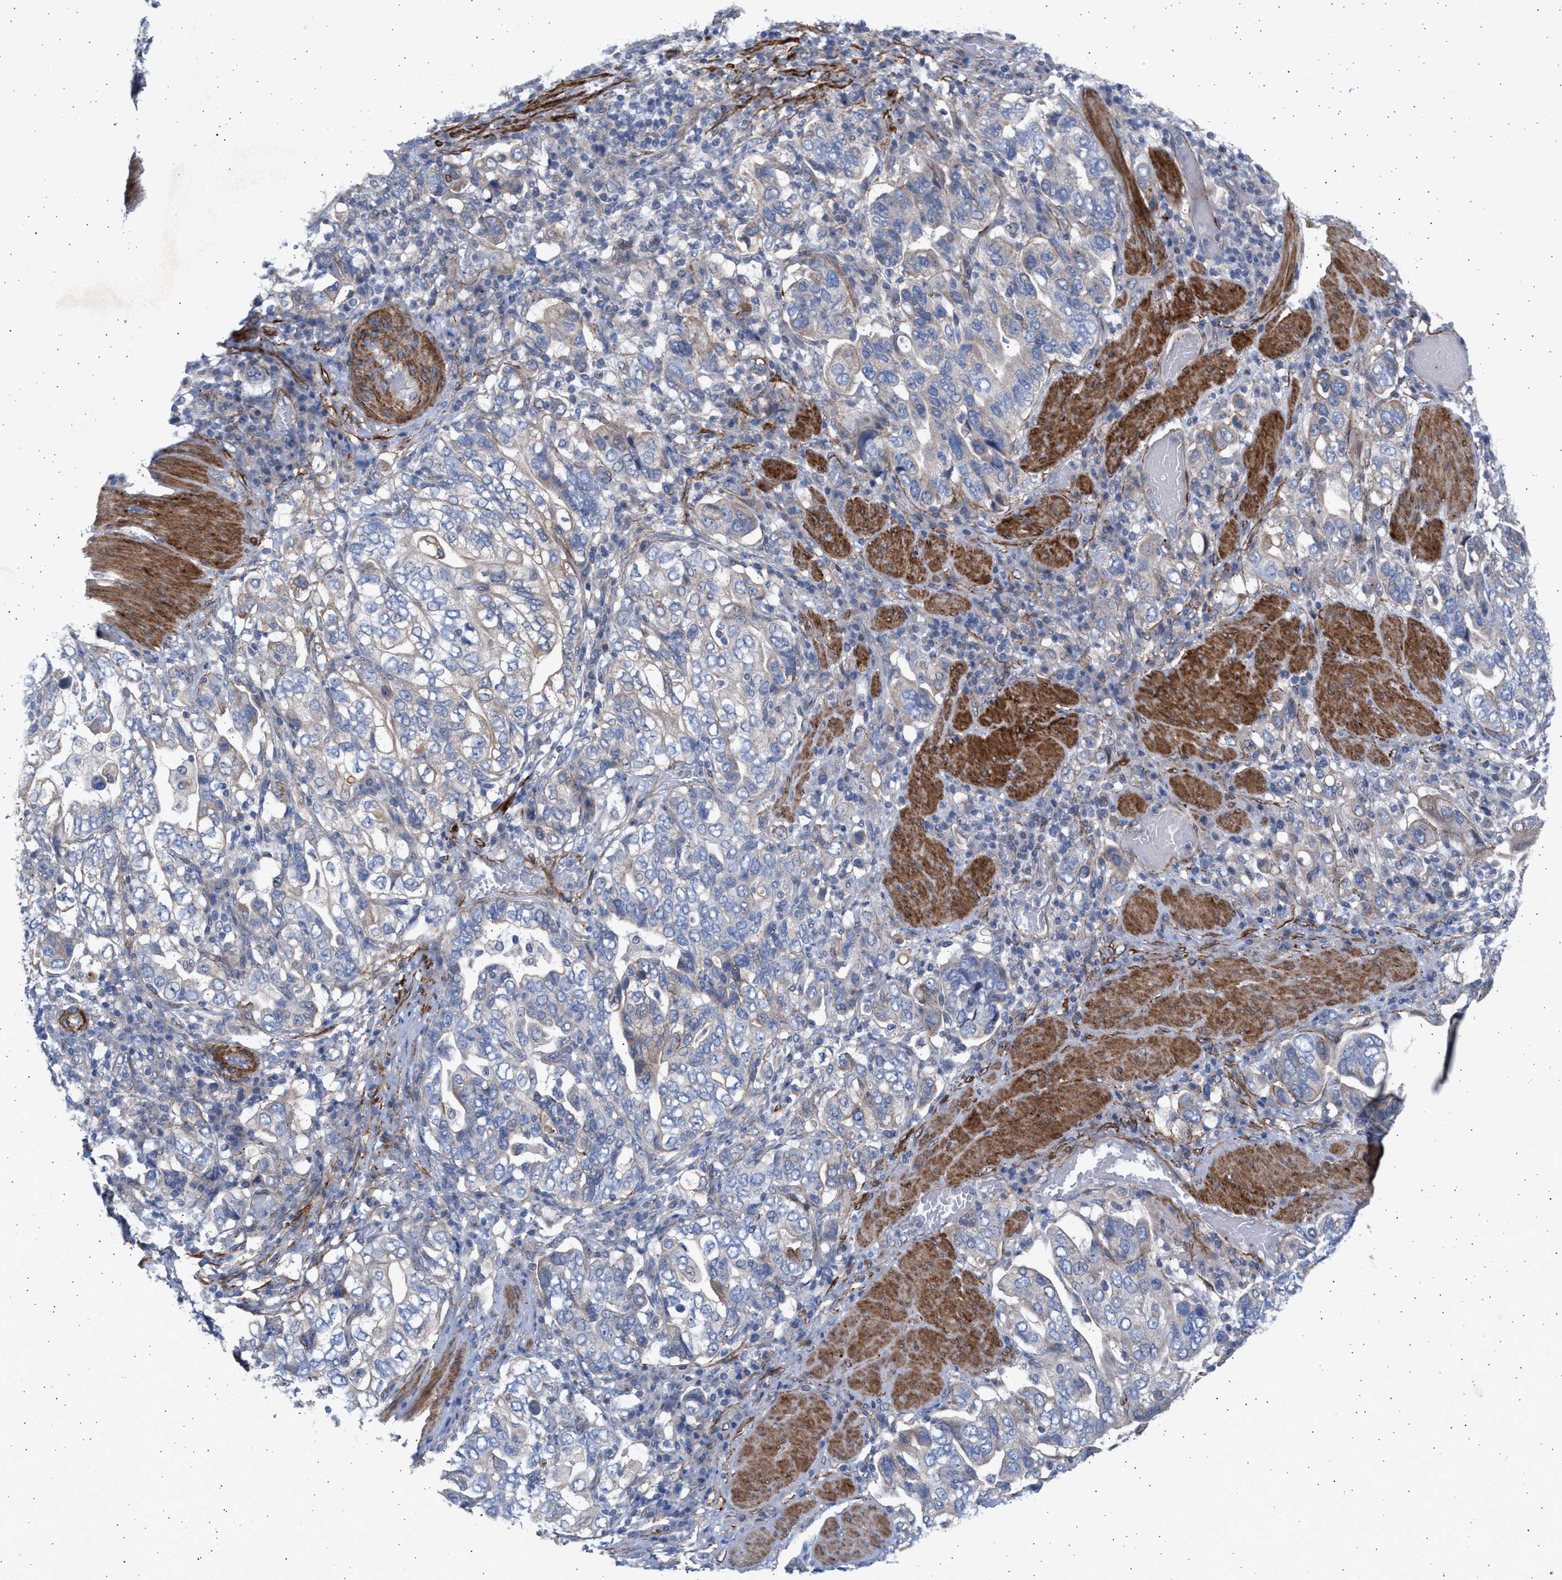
{"staining": {"intensity": "negative", "quantity": "none", "location": "none"}, "tissue": "stomach cancer", "cell_type": "Tumor cells", "image_type": "cancer", "snomed": [{"axis": "morphology", "description": "Adenocarcinoma, NOS"}, {"axis": "topography", "description": "Stomach, upper"}], "caption": "Tumor cells are negative for protein expression in human stomach cancer. (Stains: DAB (3,3'-diaminobenzidine) immunohistochemistry with hematoxylin counter stain, Microscopy: brightfield microscopy at high magnification).", "gene": "NBR1", "patient": {"sex": "male", "age": 62}}